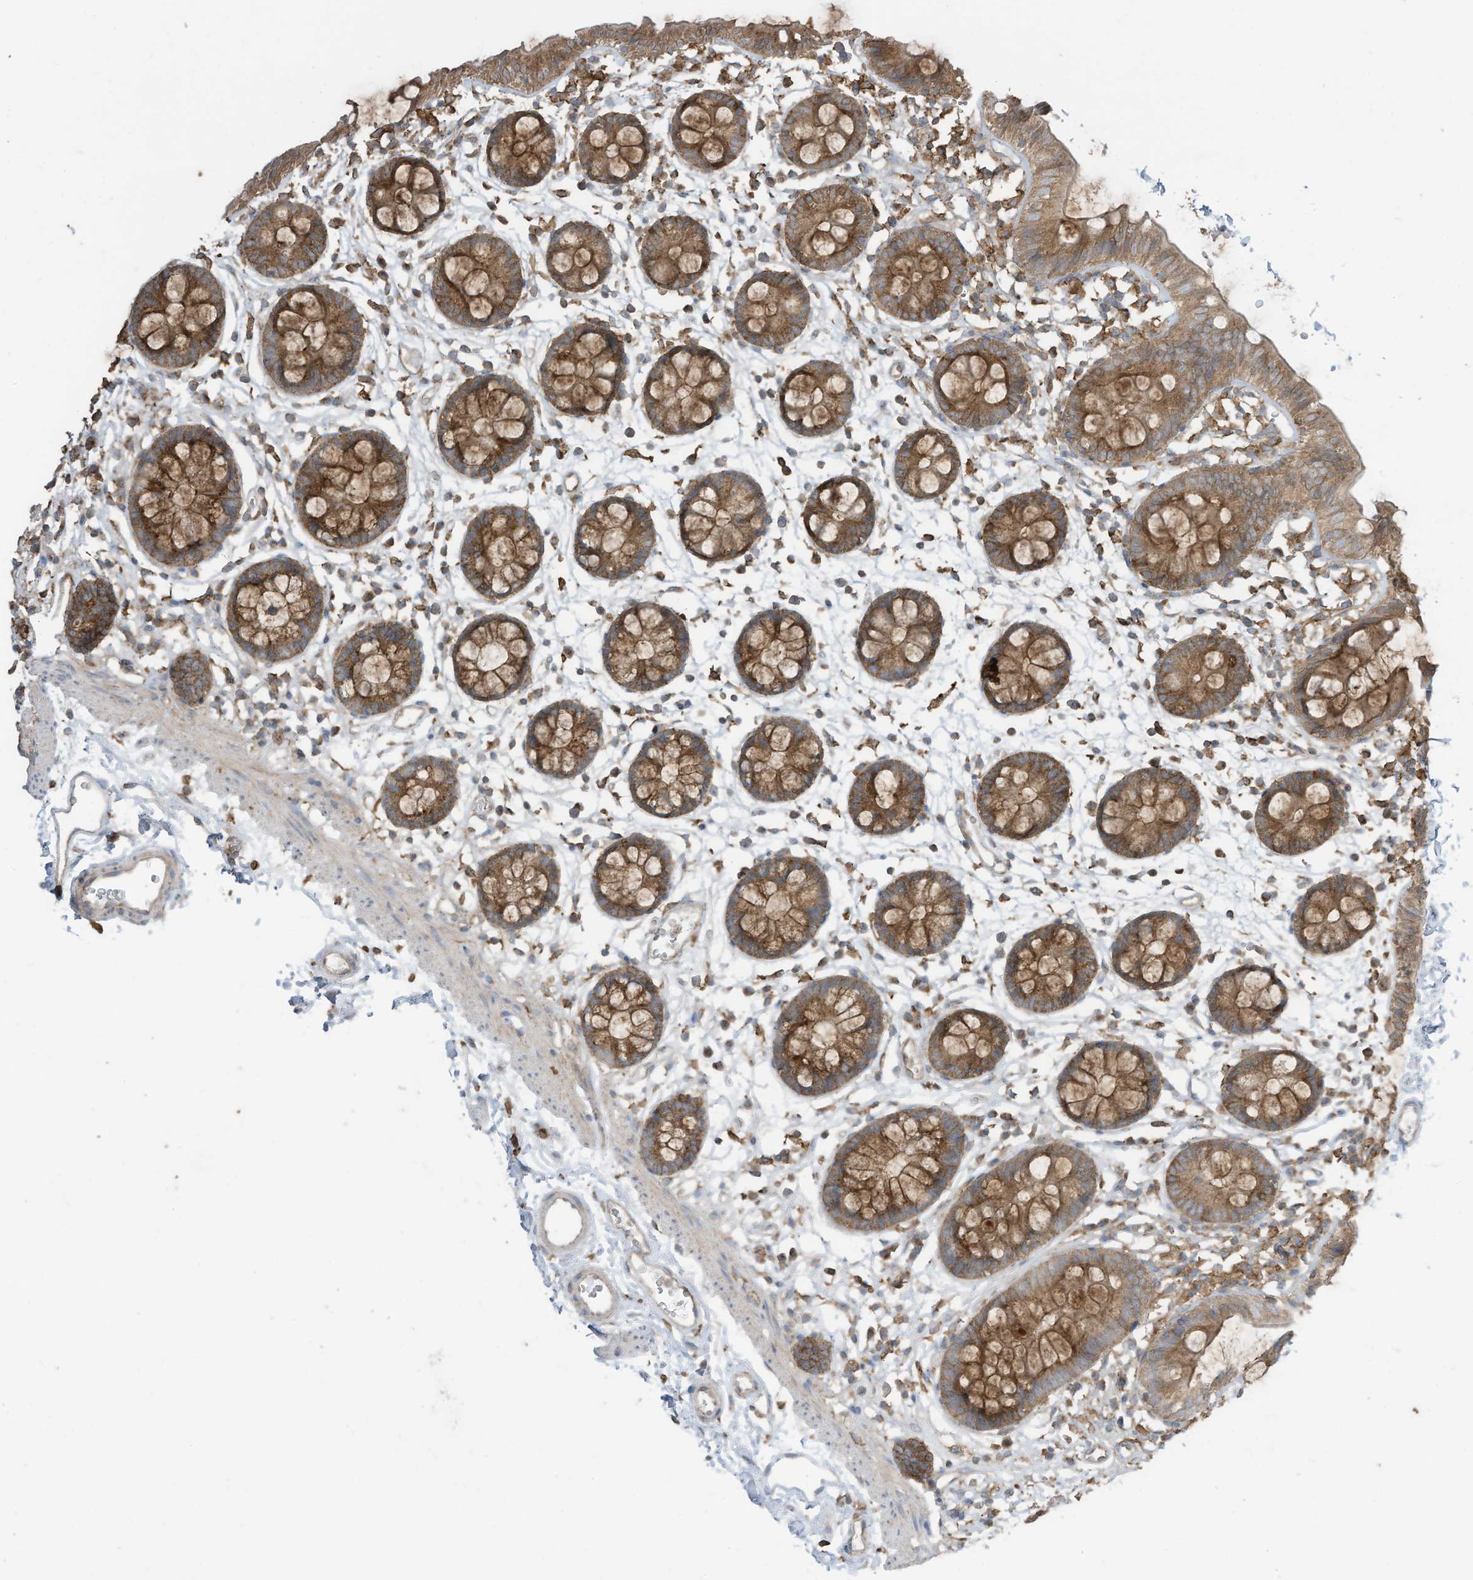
{"staining": {"intensity": "moderate", "quantity": ">75%", "location": "cytoplasmic/membranous"}, "tissue": "colon", "cell_type": "Endothelial cells", "image_type": "normal", "snomed": [{"axis": "morphology", "description": "Normal tissue, NOS"}, {"axis": "topography", "description": "Colon"}], "caption": "This micrograph reveals IHC staining of normal human colon, with medium moderate cytoplasmic/membranous expression in about >75% of endothelial cells.", "gene": "CGAS", "patient": {"sex": "male", "age": 56}}